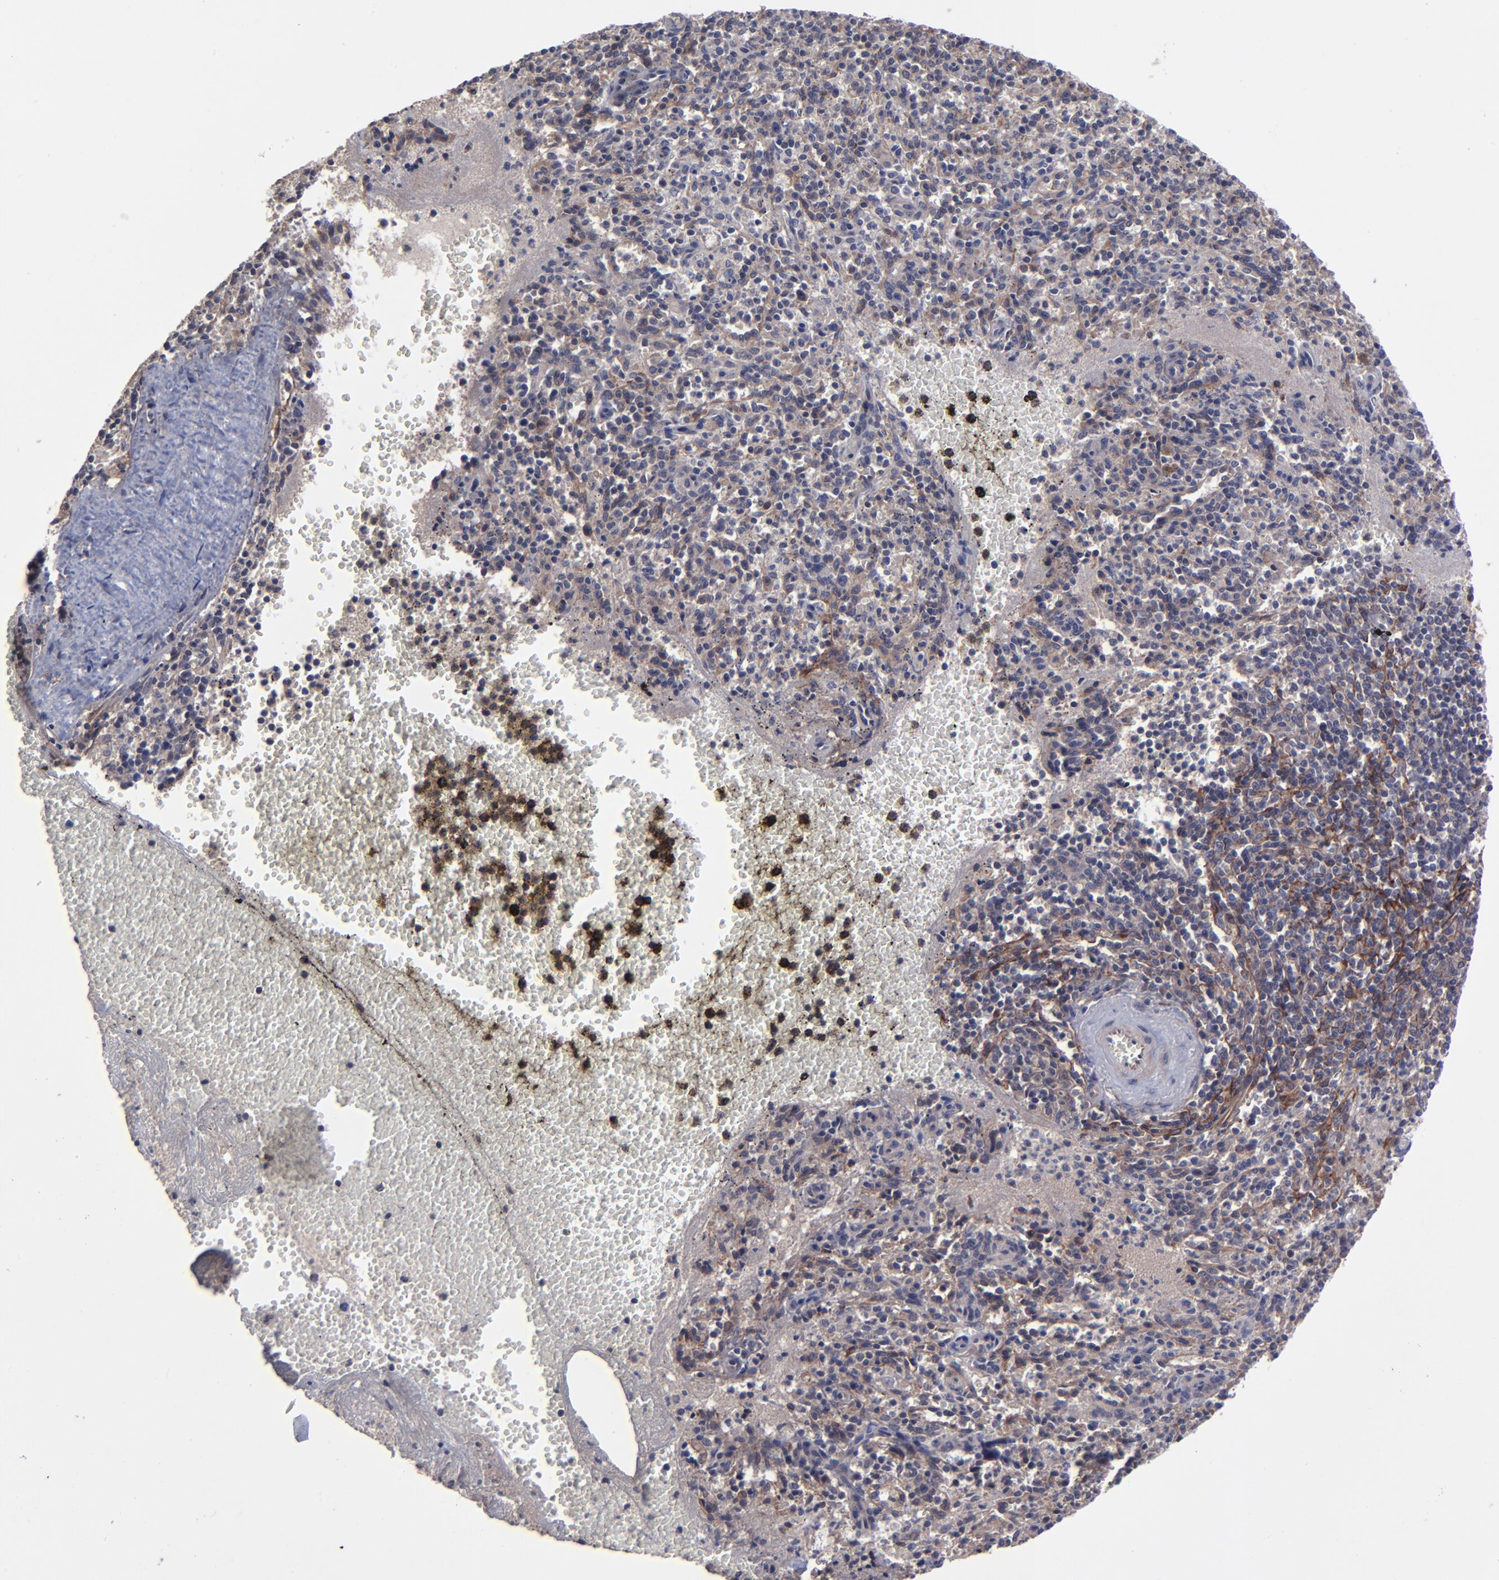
{"staining": {"intensity": "weak", "quantity": "25%-75%", "location": "cytoplasmic/membranous"}, "tissue": "spleen", "cell_type": "Cells in red pulp", "image_type": "normal", "snomed": [{"axis": "morphology", "description": "Normal tissue, NOS"}, {"axis": "topography", "description": "Spleen"}], "caption": "A high-resolution micrograph shows immunohistochemistry staining of benign spleen, which reveals weak cytoplasmic/membranous positivity in about 25%-75% of cells in red pulp. (Stains: DAB in brown, nuclei in blue, Microscopy: brightfield microscopy at high magnification).", "gene": "ZNF780A", "patient": {"sex": "male", "age": 72}}